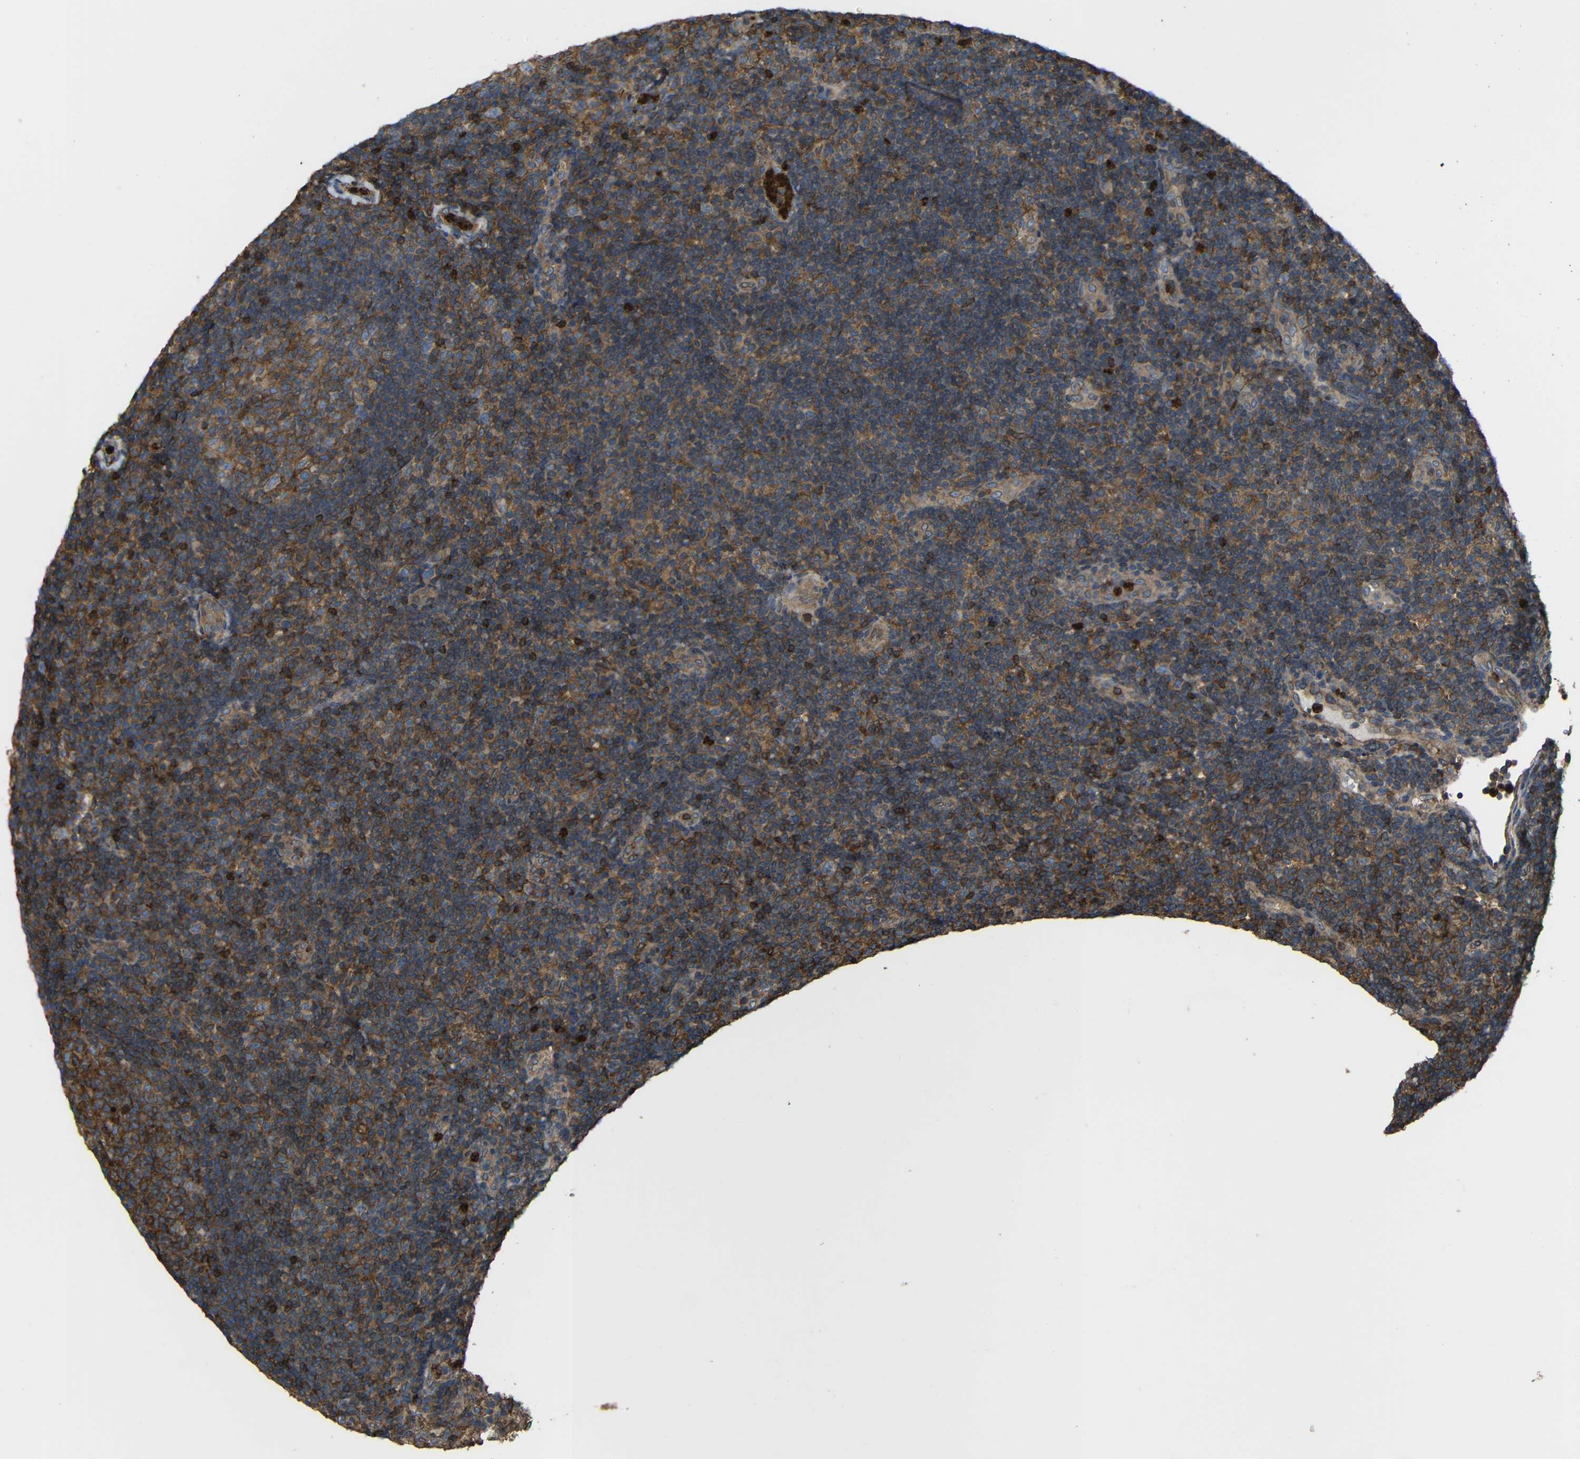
{"staining": {"intensity": "moderate", "quantity": ">75%", "location": "cytoplasmic/membranous"}, "tissue": "tonsil", "cell_type": "Germinal center cells", "image_type": "normal", "snomed": [{"axis": "morphology", "description": "Normal tissue, NOS"}, {"axis": "topography", "description": "Tonsil"}], "caption": "The photomicrograph displays staining of normal tonsil, revealing moderate cytoplasmic/membranous protein staining (brown color) within germinal center cells.", "gene": "TREM2", "patient": {"sex": "female", "age": 40}}